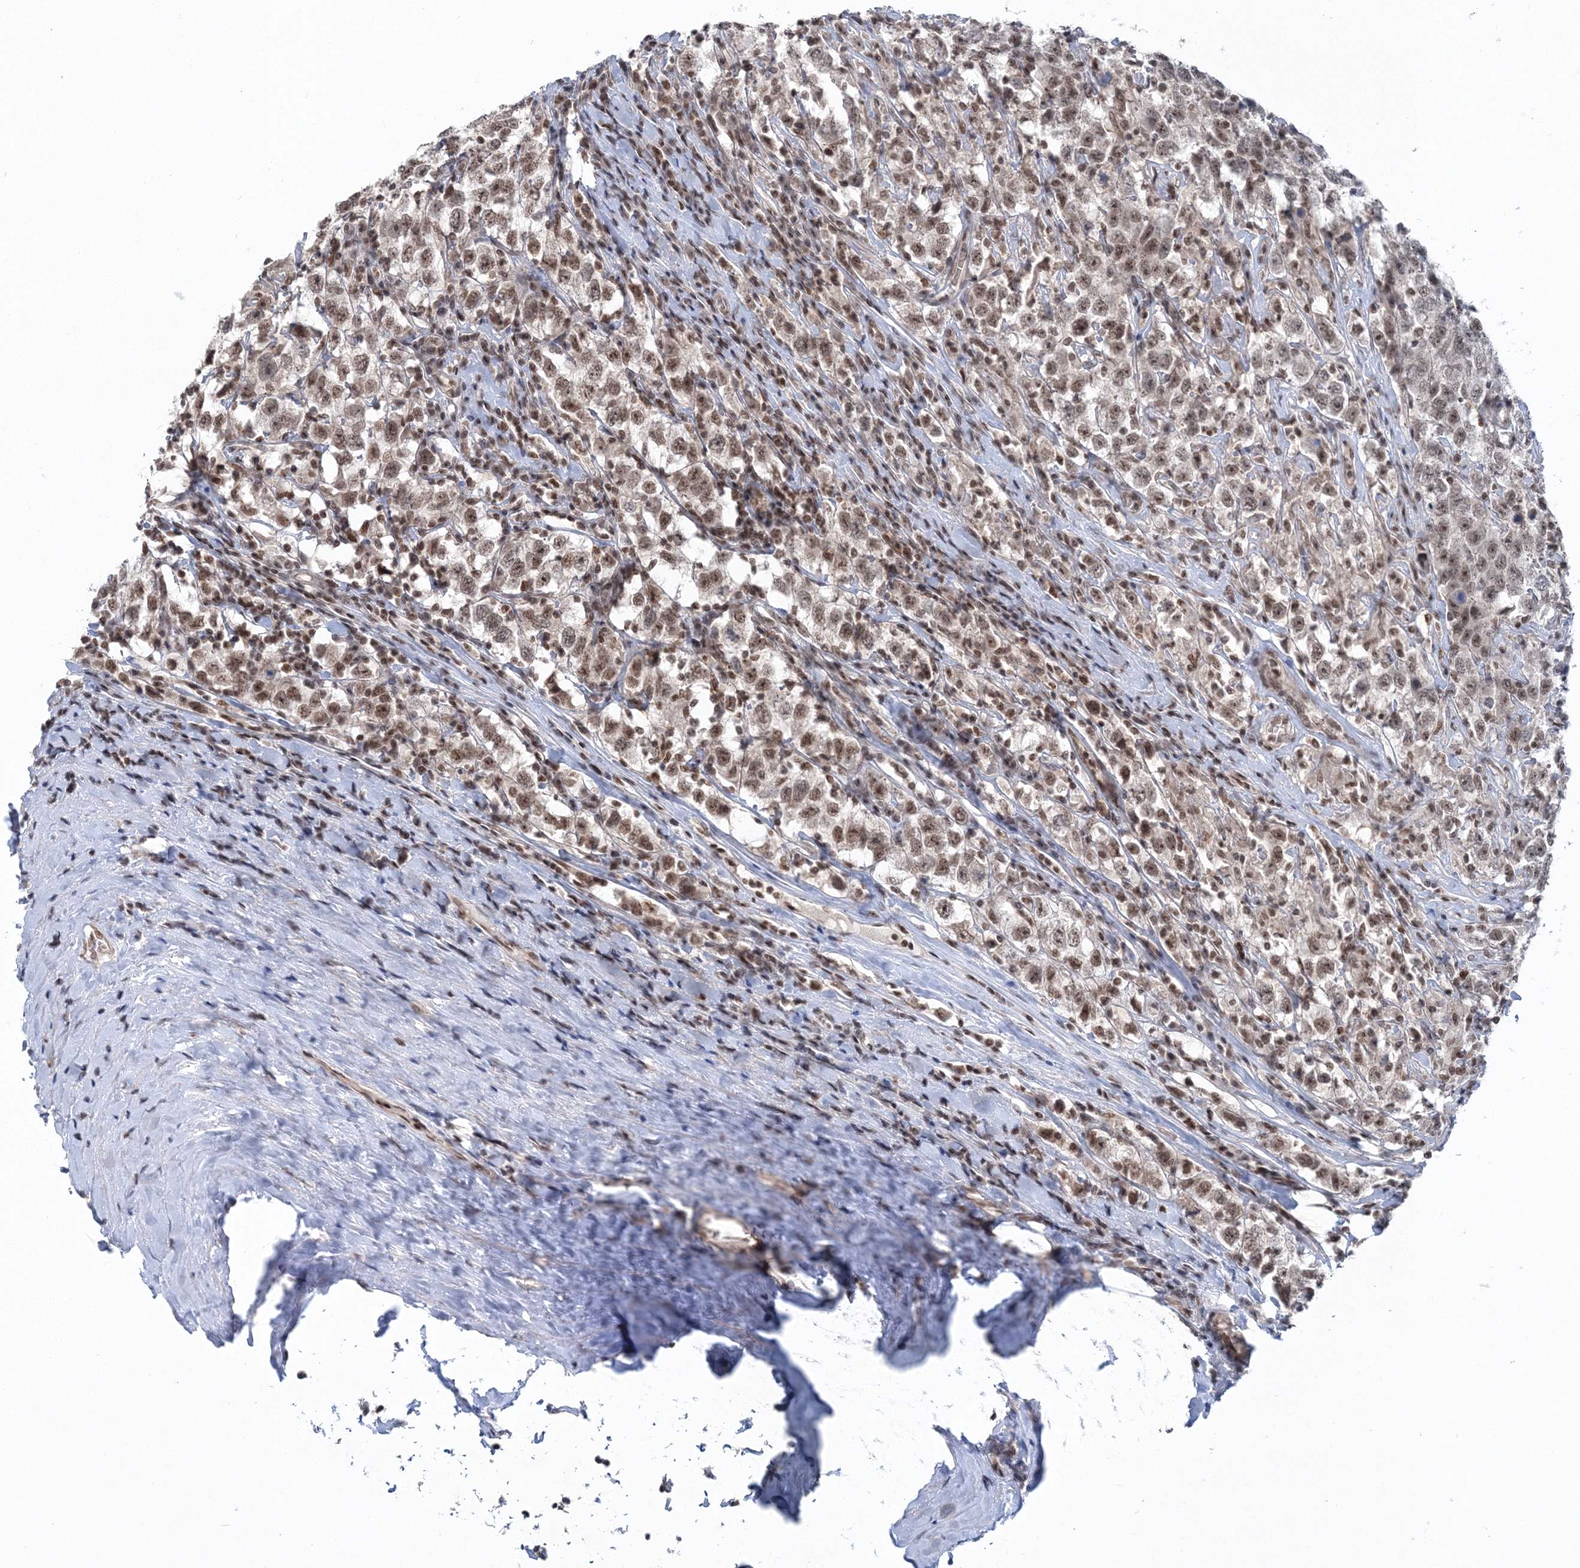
{"staining": {"intensity": "moderate", "quantity": "<25%", "location": "nuclear"}, "tissue": "testis cancer", "cell_type": "Tumor cells", "image_type": "cancer", "snomed": [{"axis": "morphology", "description": "Seminoma, NOS"}, {"axis": "topography", "description": "Testis"}], "caption": "Moderate nuclear staining for a protein is present in approximately <25% of tumor cells of testis seminoma using immunohistochemistry (IHC).", "gene": "PDS5A", "patient": {"sex": "male", "age": 41}}